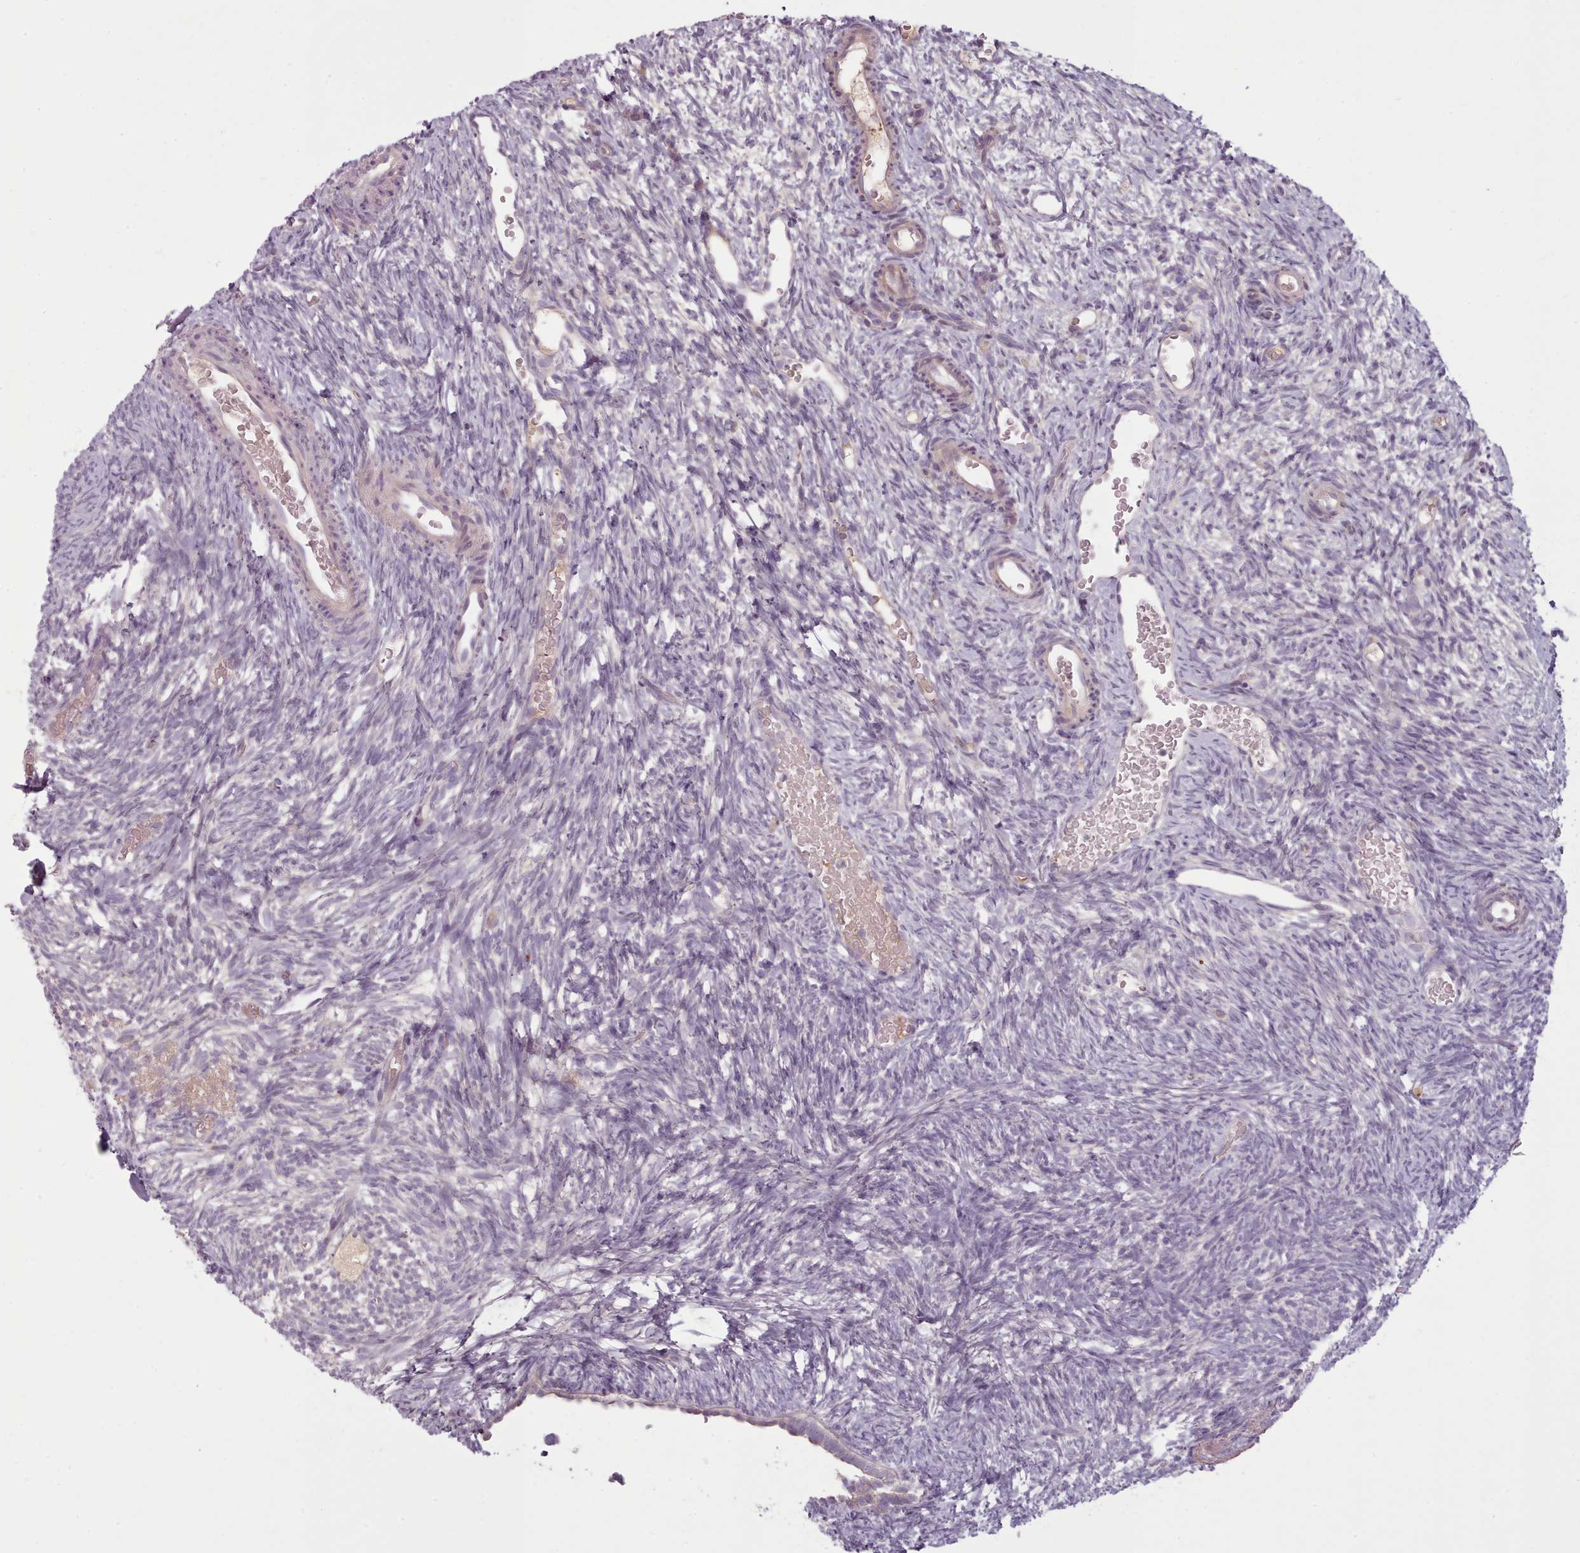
{"staining": {"intensity": "negative", "quantity": "none", "location": "none"}, "tissue": "ovary", "cell_type": "Ovarian stroma cells", "image_type": "normal", "snomed": [{"axis": "morphology", "description": "Normal tissue, NOS"}, {"axis": "topography", "description": "Ovary"}], "caption": "Immunohistochemistry (IHC) of normal ovary exhibits no expression in ovarian stroma cells.", "gene": "LAPTM5", "patient": {"sex": "female", "age": 39}}